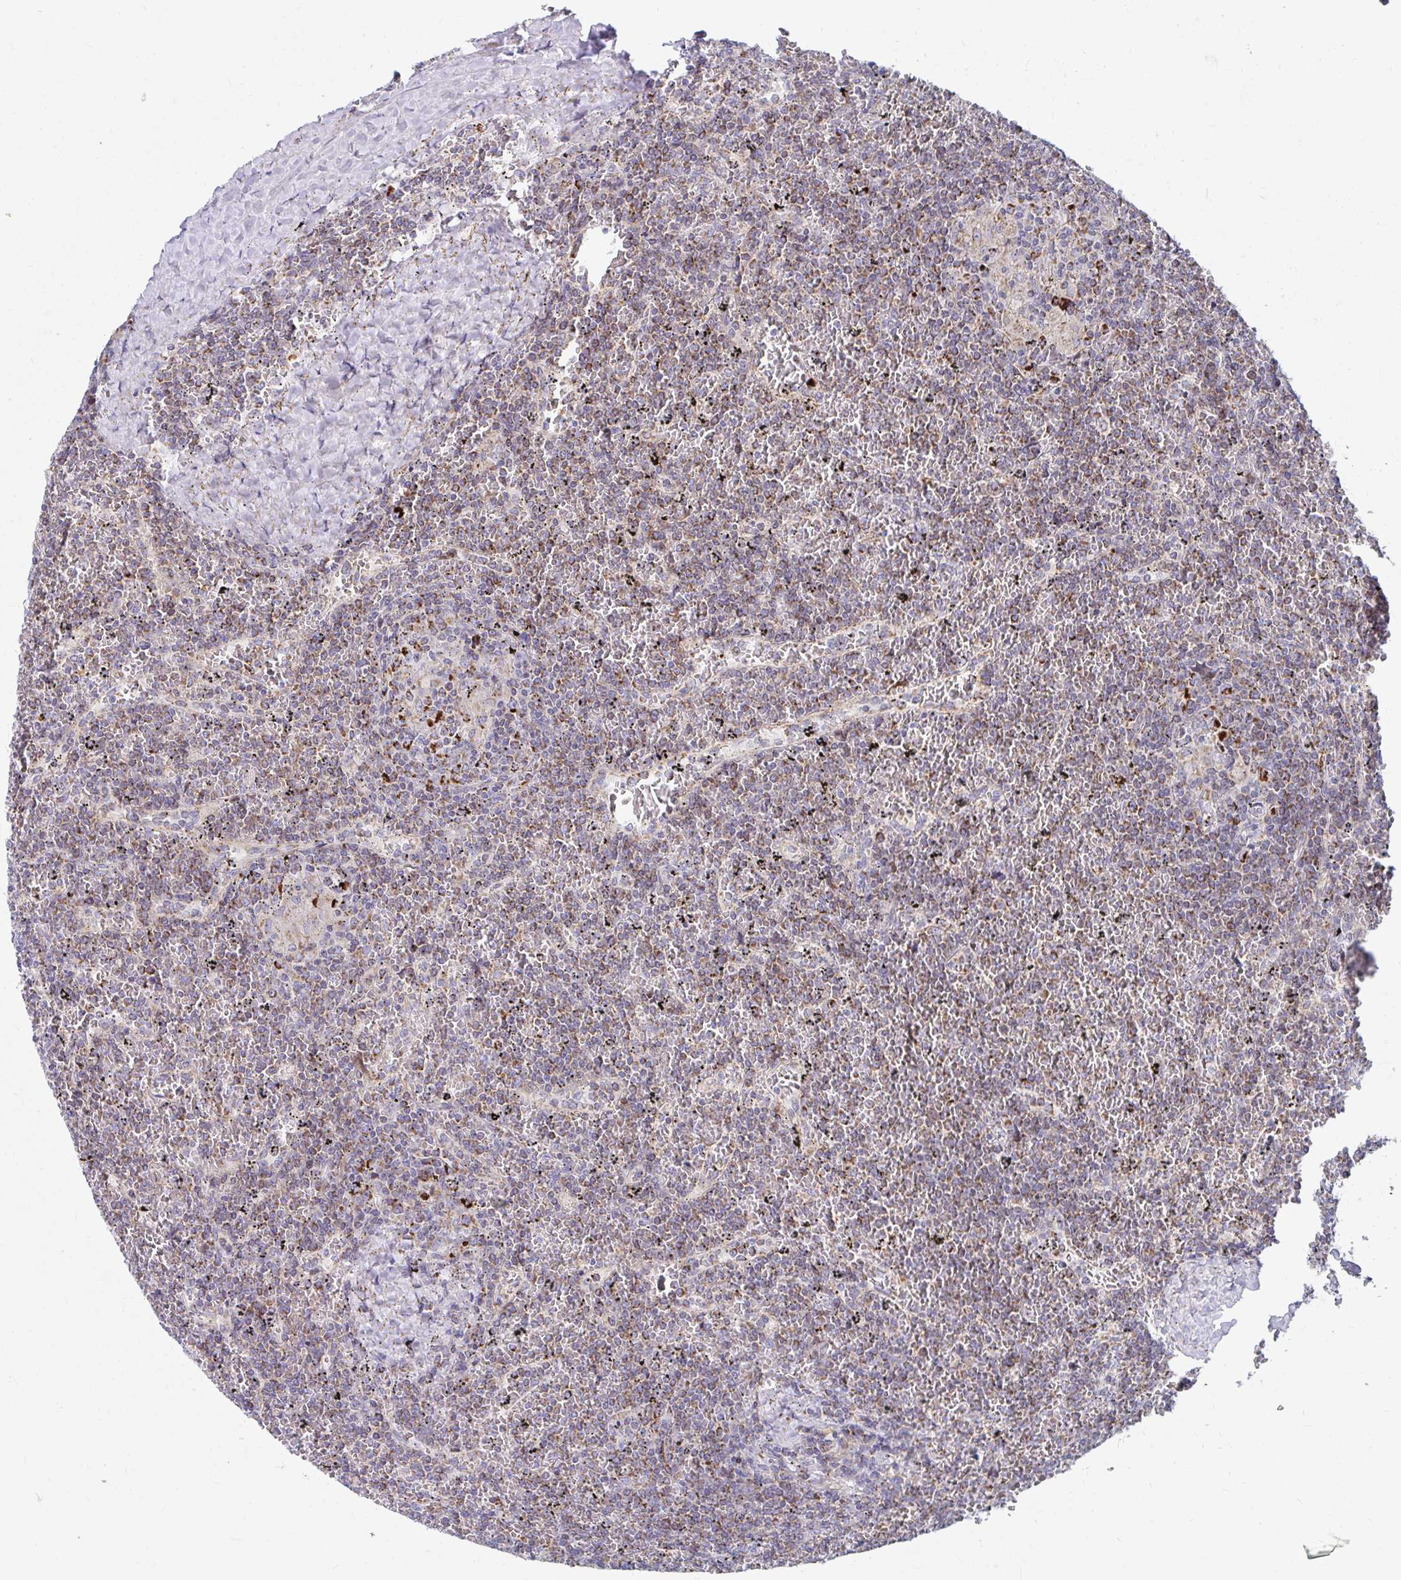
{"staining": {"intensity": "moderate", "quantity": ">75%", "location": "cytoplasmic/membranous"}, "tissue": "lymphoma", "cell_type": "Tumor cells", "image_type": "cancer", "snomed": [{"axis": "morphology", "description": "Malignant lymphoma, non-Hodgkin's type, Low grade"}, {"axis": "topography", "description": "Spleen"}], "caption": "Immunohistochemistry staining of low-grade malignant lymphoma, non-Hodgkin's type, which displays medium levels of moderate cytoplasmic/membranous positivity in about >75% of tumor cells indicating moderate cytoplasmic/membranous protein staining. The staining was performed using DAB (brown) for protein detection and nuclei were counterstained in hematoxylin (blue).", "gene": "EXOC5", "patient": {"sex": "female", "age": 19}}